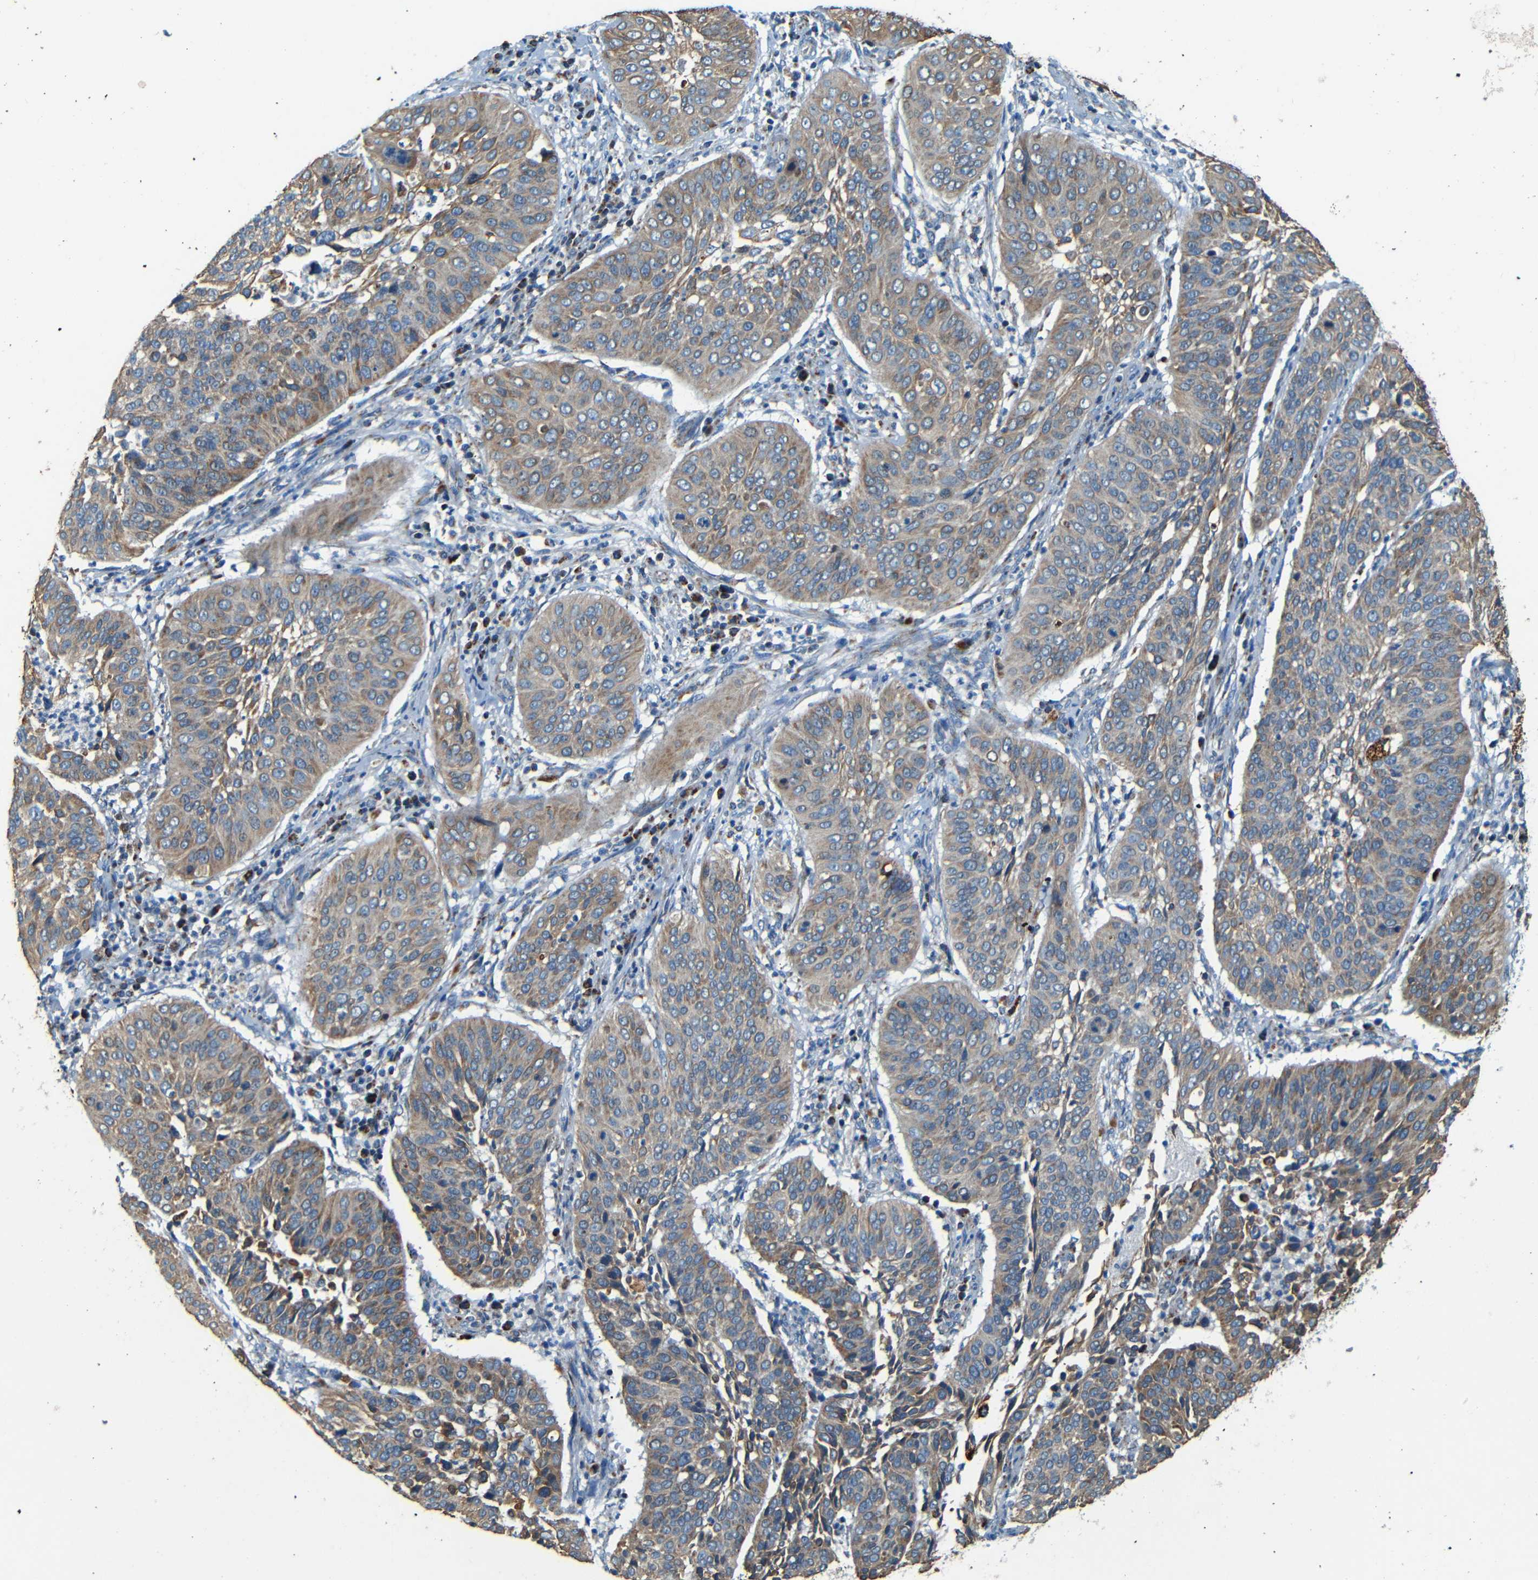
{"staining": {"intensity": "moderate", "quantity": ">75%", "location": "cytoplasmic/membranous"}, "tissue": "cervical cancer", "cell_type": "Tumor cells", "image_type": "cancer", "snomed": [{"axis": "morphology", "description": "Normal tissue, NOS"}, {"axis": "morphology", "description": "Squamous cell carcinoma, NOS"}, {"axis": "topography", "description": "Cervix"}], "caption": "A brown stain labels moderate cytoplasmic/membranous expression of a protein in squamous cell carcinoma (cervical) tumor cells.", "gene": "WSCD2", "patient": {"sex": "female", "age": 39}}